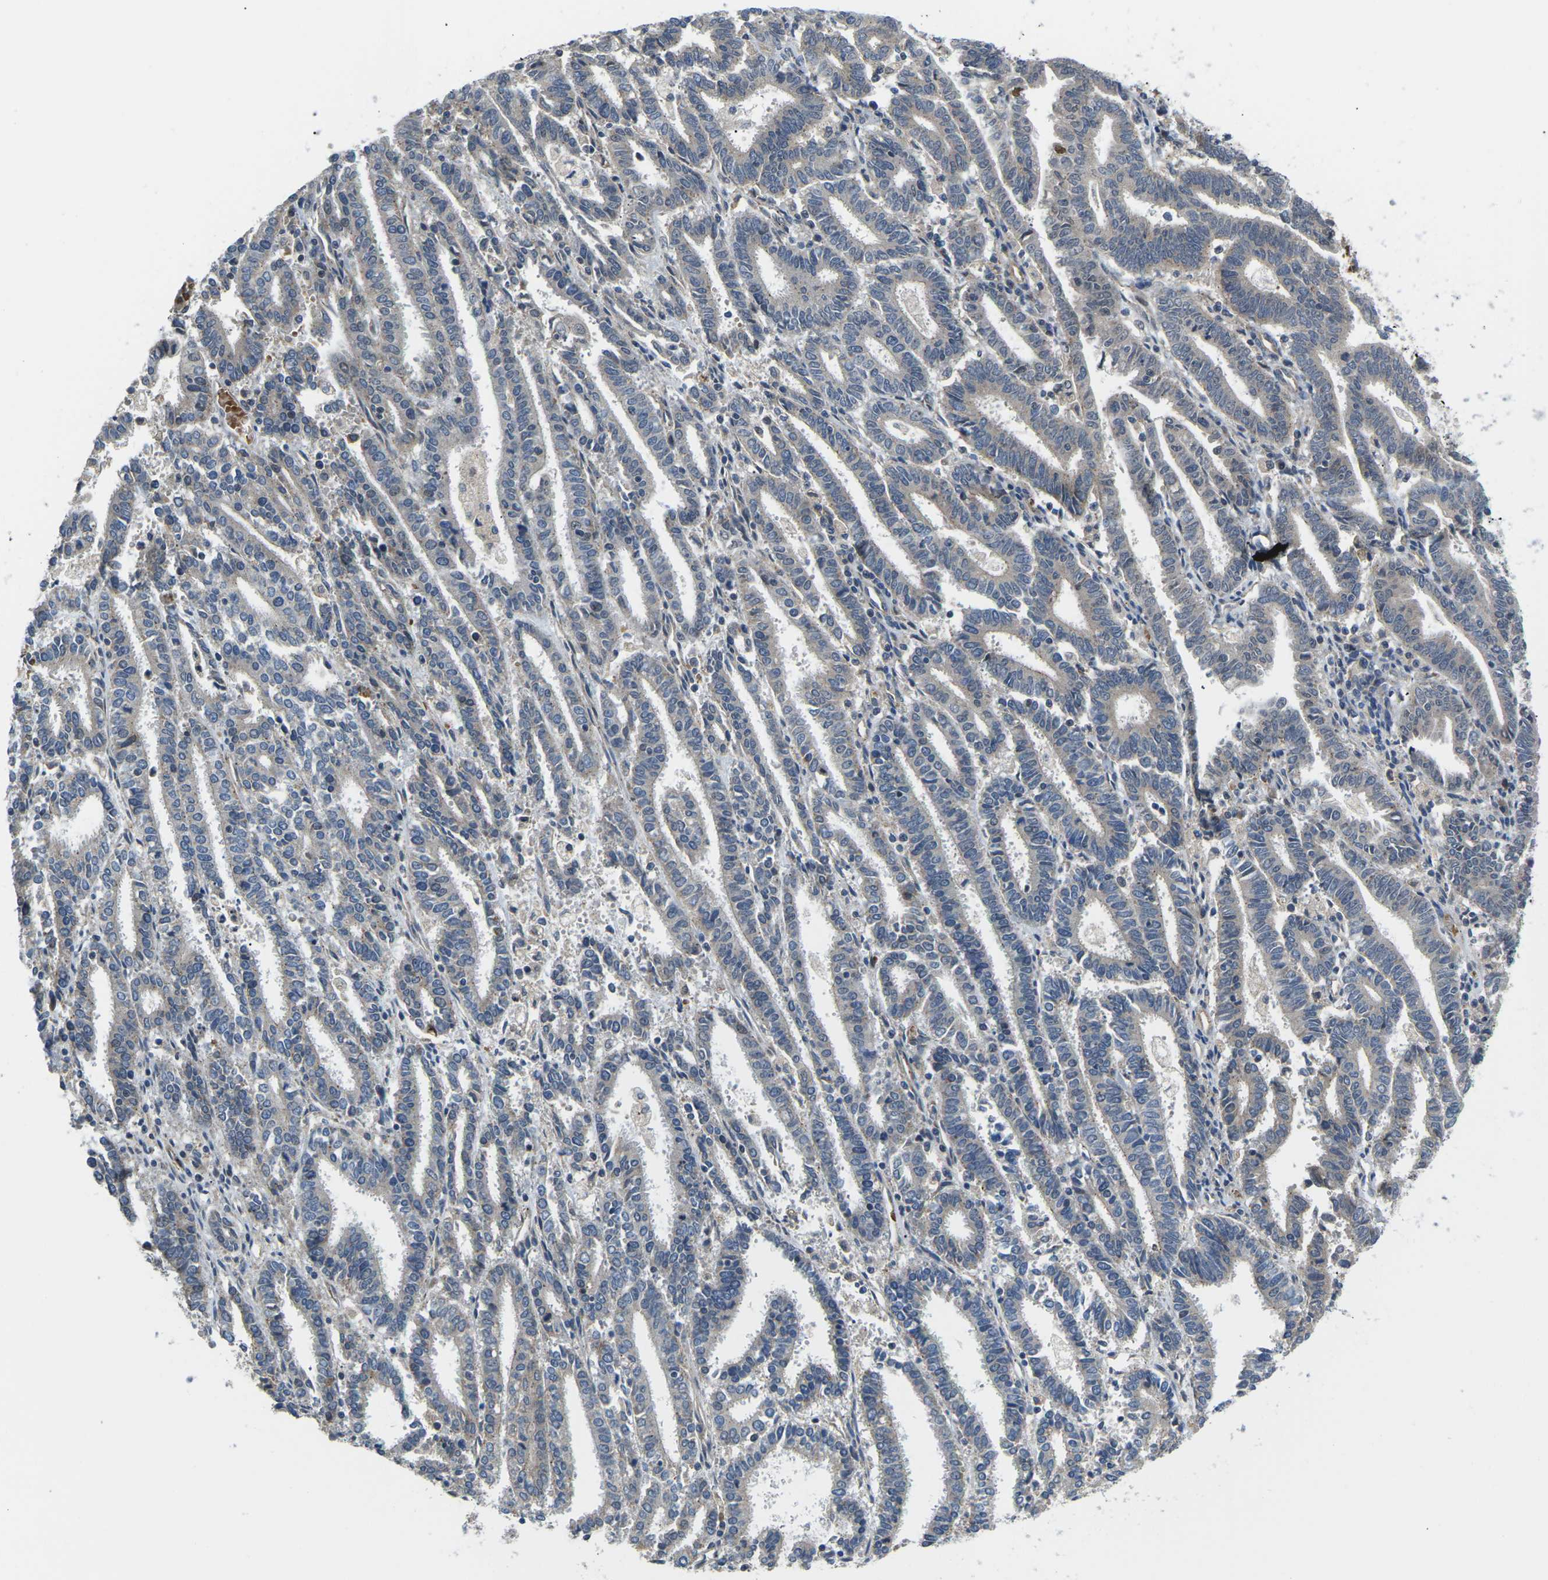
{"staining": {"intensity": "moderate", "quantity": "<25%", "location": "cytoplasmic/membranous,nuclear"}, "tissue": "endometrial cancer", "cell_type": "Tumor cells", "image_type": "cancer", "snomed": [{"axis": "morphology", "description": "Adenocarcinoma, NOS"}, {"axis": "topography", "description": "Uterus"}], "caption": "Immunohistochemistry (IHC) histopathology image of human endometrial cancer stained for a protein (brown), which exhibits low levels of moderate cytoplasmic/membranous and nuclear positivity in about <25% of tumor cells.", "gene": "ERBB4", "patient": {"sex": "female", "age": 83}}